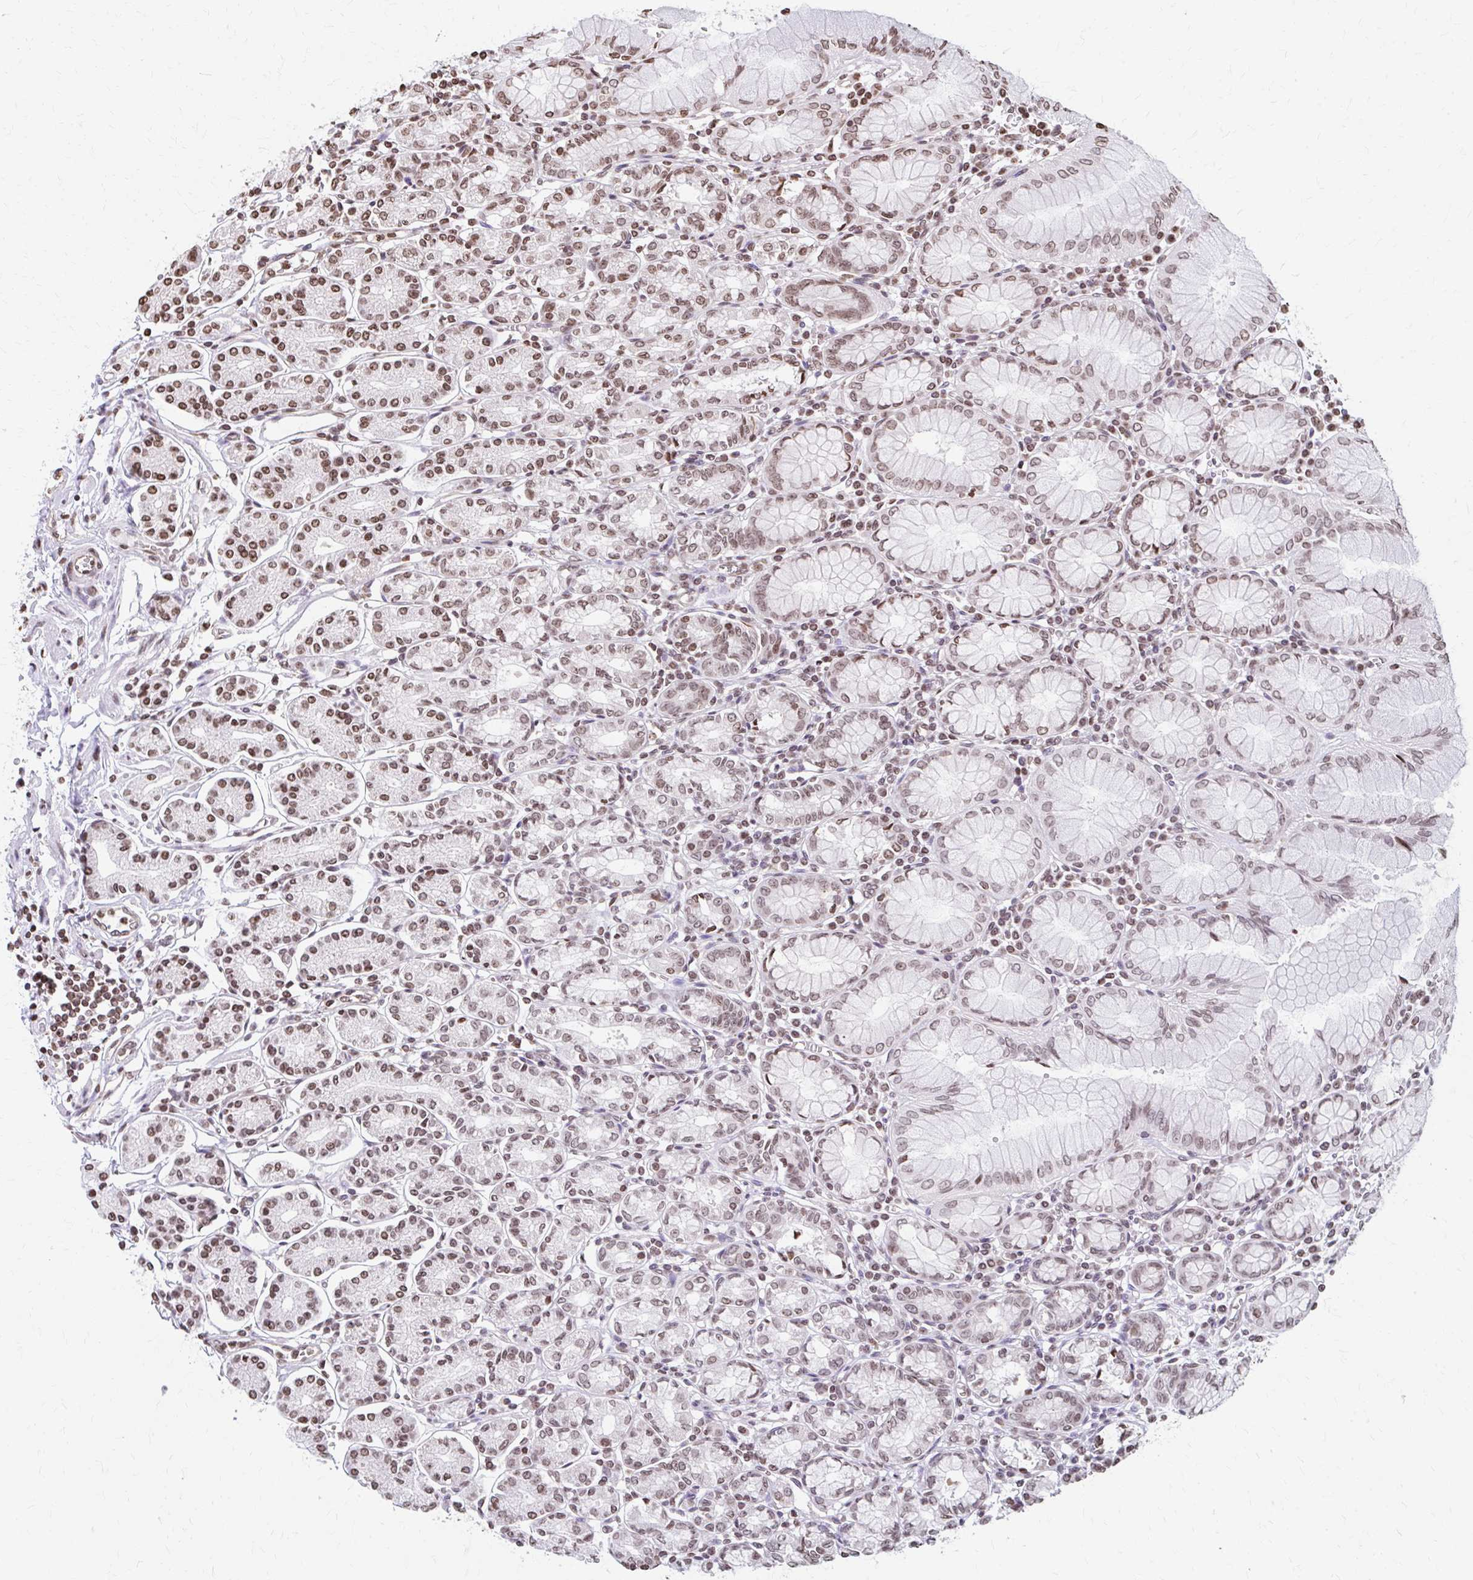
{"staining": {"intensity": "moderate", "quantity": ">75%", "location": "nuclear"}, "tissue": "stomach", "cell_type": "Glandular cells", "image_type": "normal", "snomed": [{"axis": "morphology", "description": "Normal tissue, NOS"}, {"axis": "topography", "description": "Stomach"}], "caption": "DAB immunohistochemical staining of benign human stomach exhibits moderate nuclear protein positivity in about >75% of glandular cells. The protein is stained brown, and the nuclei are stained in blue (DAB (3,3'-diaminobenzidine) IHC with brightfield microscopy, high magnification).", "gene": "ORC3", "patient": {"sex": "female", "age": 62}}